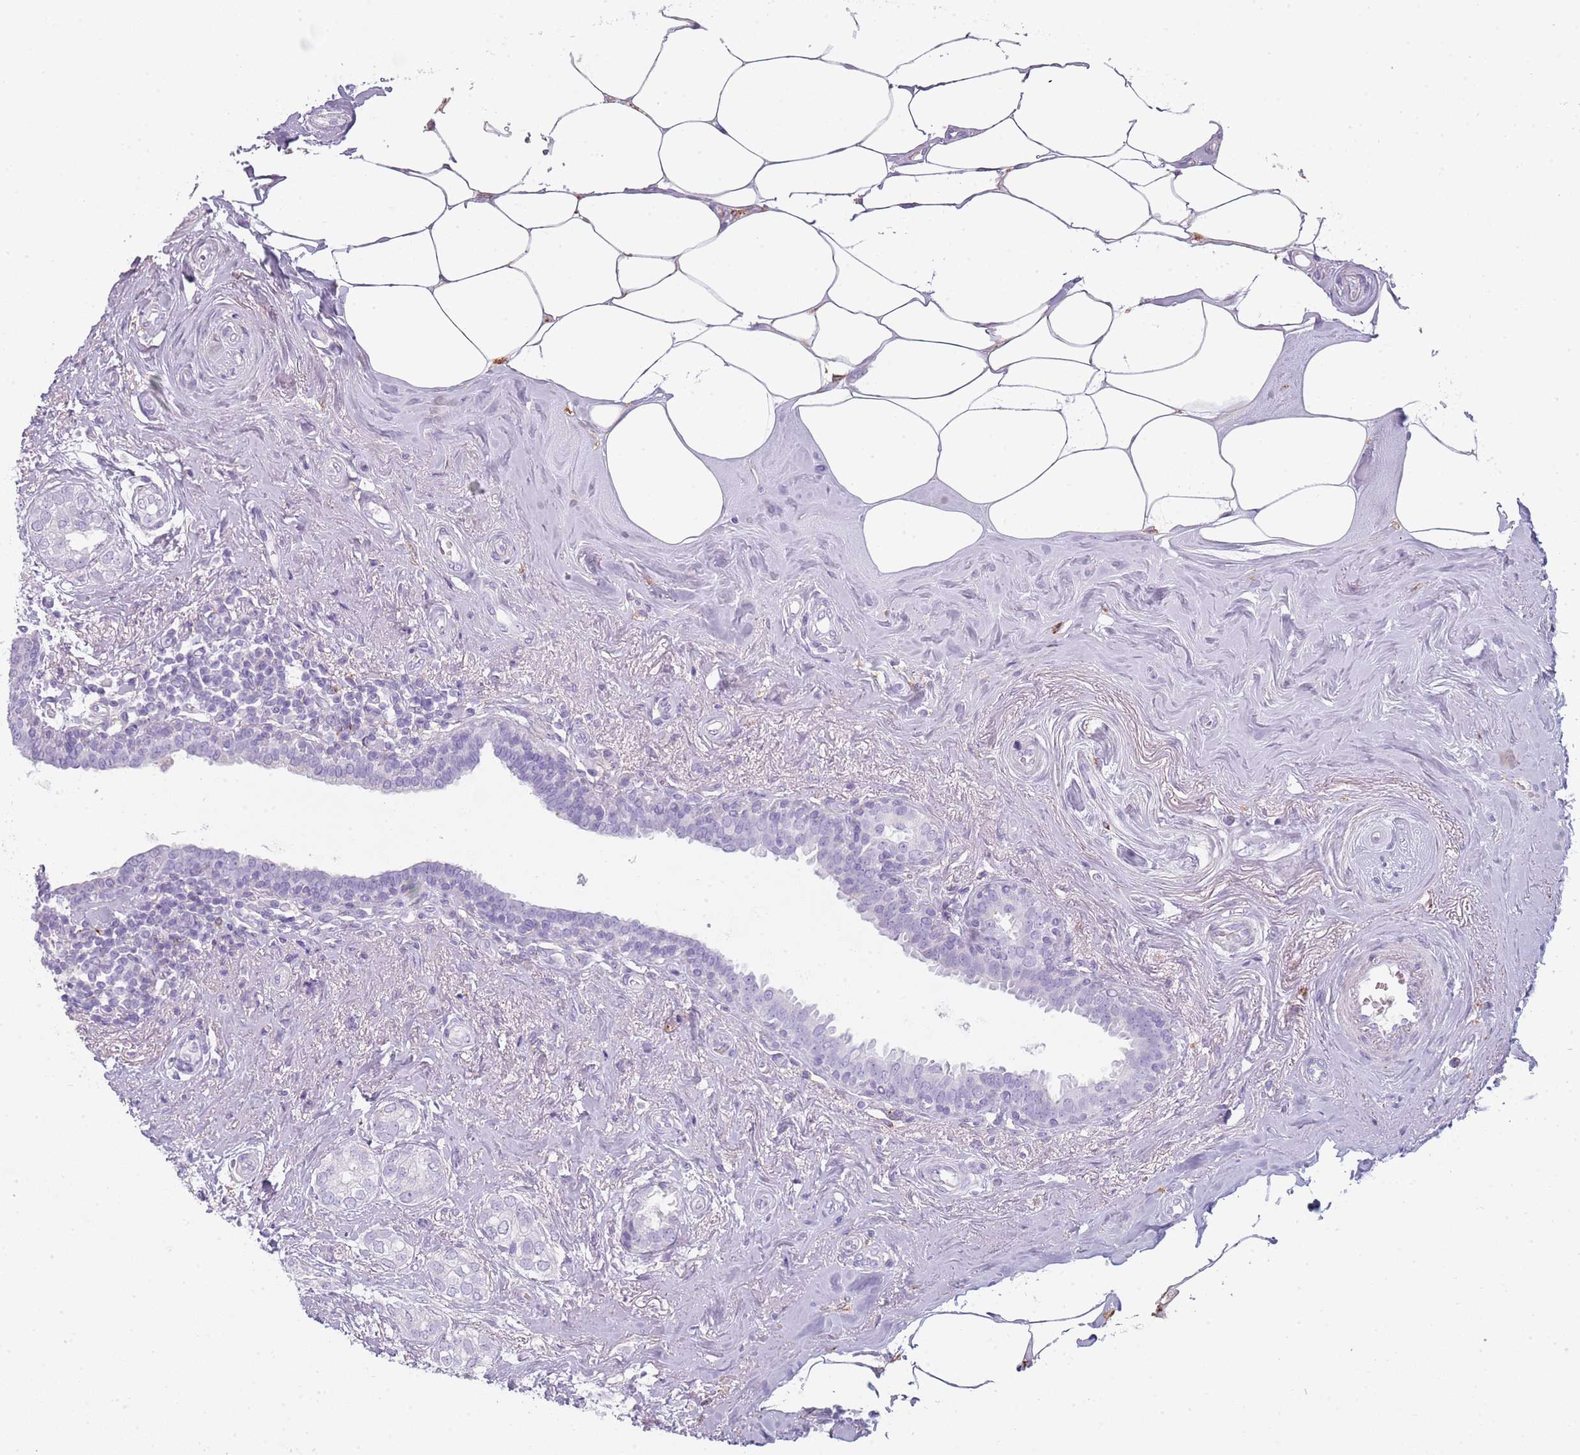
{"staining": {"intensity": "negative", "quantity": "none", "location": "none"}, "tissue": "breast cancer", "cell_type": "Tumor cells", "image_type": "cancer", "snomed": [{"axis": "morphology", "description": "Duct carcinoma"}, {"axis": "topography", "description": "Breast"}], "caption": "Protein analysis of invasive ductal carcinoma (breast) reveals no significant positivity in tumor cells.", "gene": "COLEC12", "patient": {"sex": "female", "age": 73}}